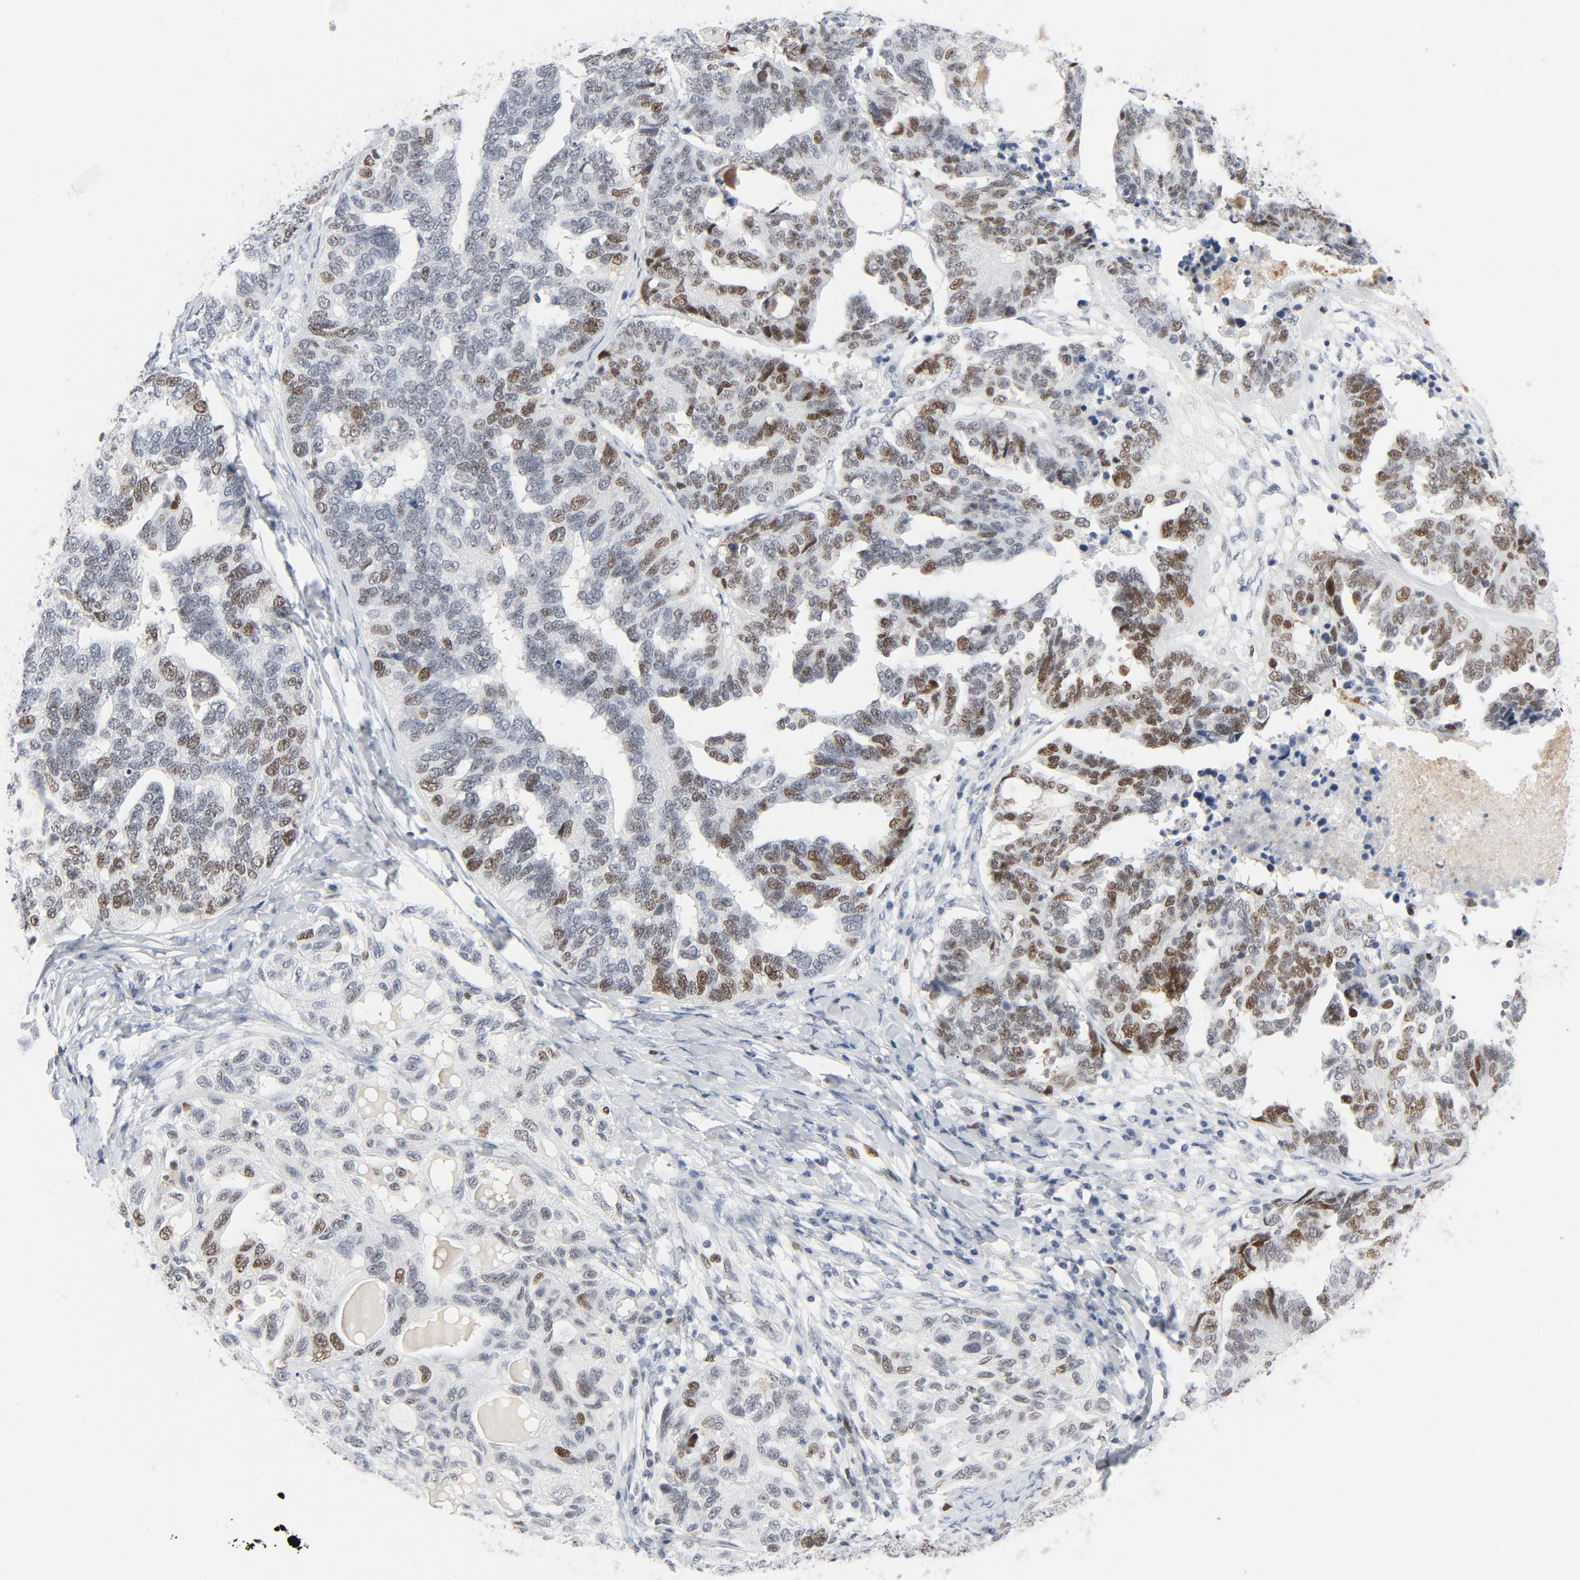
{"staining": {"intensity": "moderate", "quantity": "25%-75%", "location": "nuclear"}, "tissue": "ovarian cancer", "cell_type": "Tumor cells", "image_type": "cancer", "snomed": [{"axis": "morphology", "description": "Cystadenocarcinoma, serous, NOS"}, {"axis": "topography", "description": "Ovary"}], "caption": "Tumor cells show moderate nuclear expression in approximately 25%-75% of cells in ovarian cancer (serous cystadenocarcinoma).", "gene": "POLD1", "patient": {"sex": "female", "age": 82}}